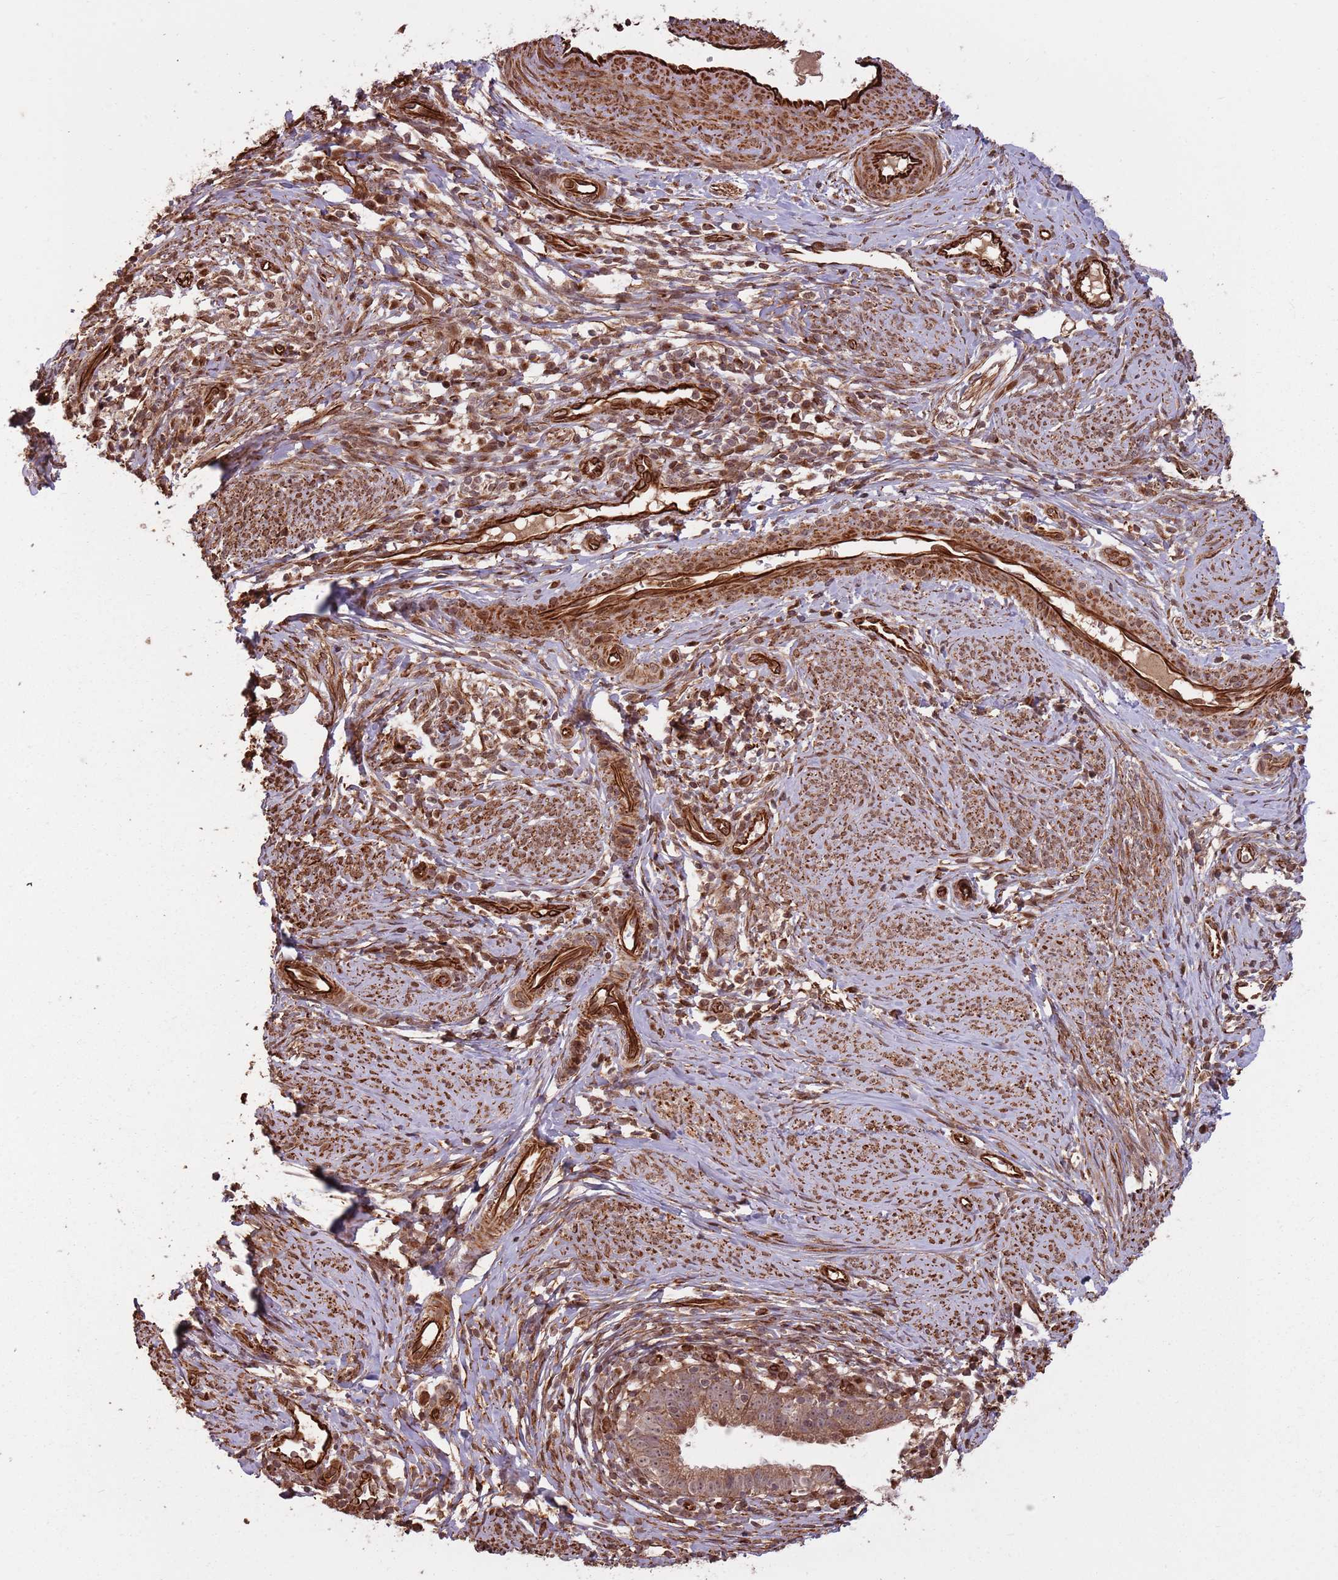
{"staining": {"intensity": "moderate", "quantity": ">75%", "location": "cytoplasmic/membranous,nuclear"}, "tissue": "cervical cancer", "cell_type": "Tumor cells", "image_type": "cancer", "snomed": [{"axis": "morphology", "description": "Adenocarcinoma, NOS"}, {"axis": "topography", "description": "Cervix"}], "caption": "Tumor cells display medium levels of moderate cytoplasmic/membranous and nuclear expression in about >75% of cells in cervical cancer (adenocarcinoma). (Brightfield microscopy of DAB IHC at high magnification).", "gene": "ADAMTS3", "patient": {"sex": "female", "age": 36}}